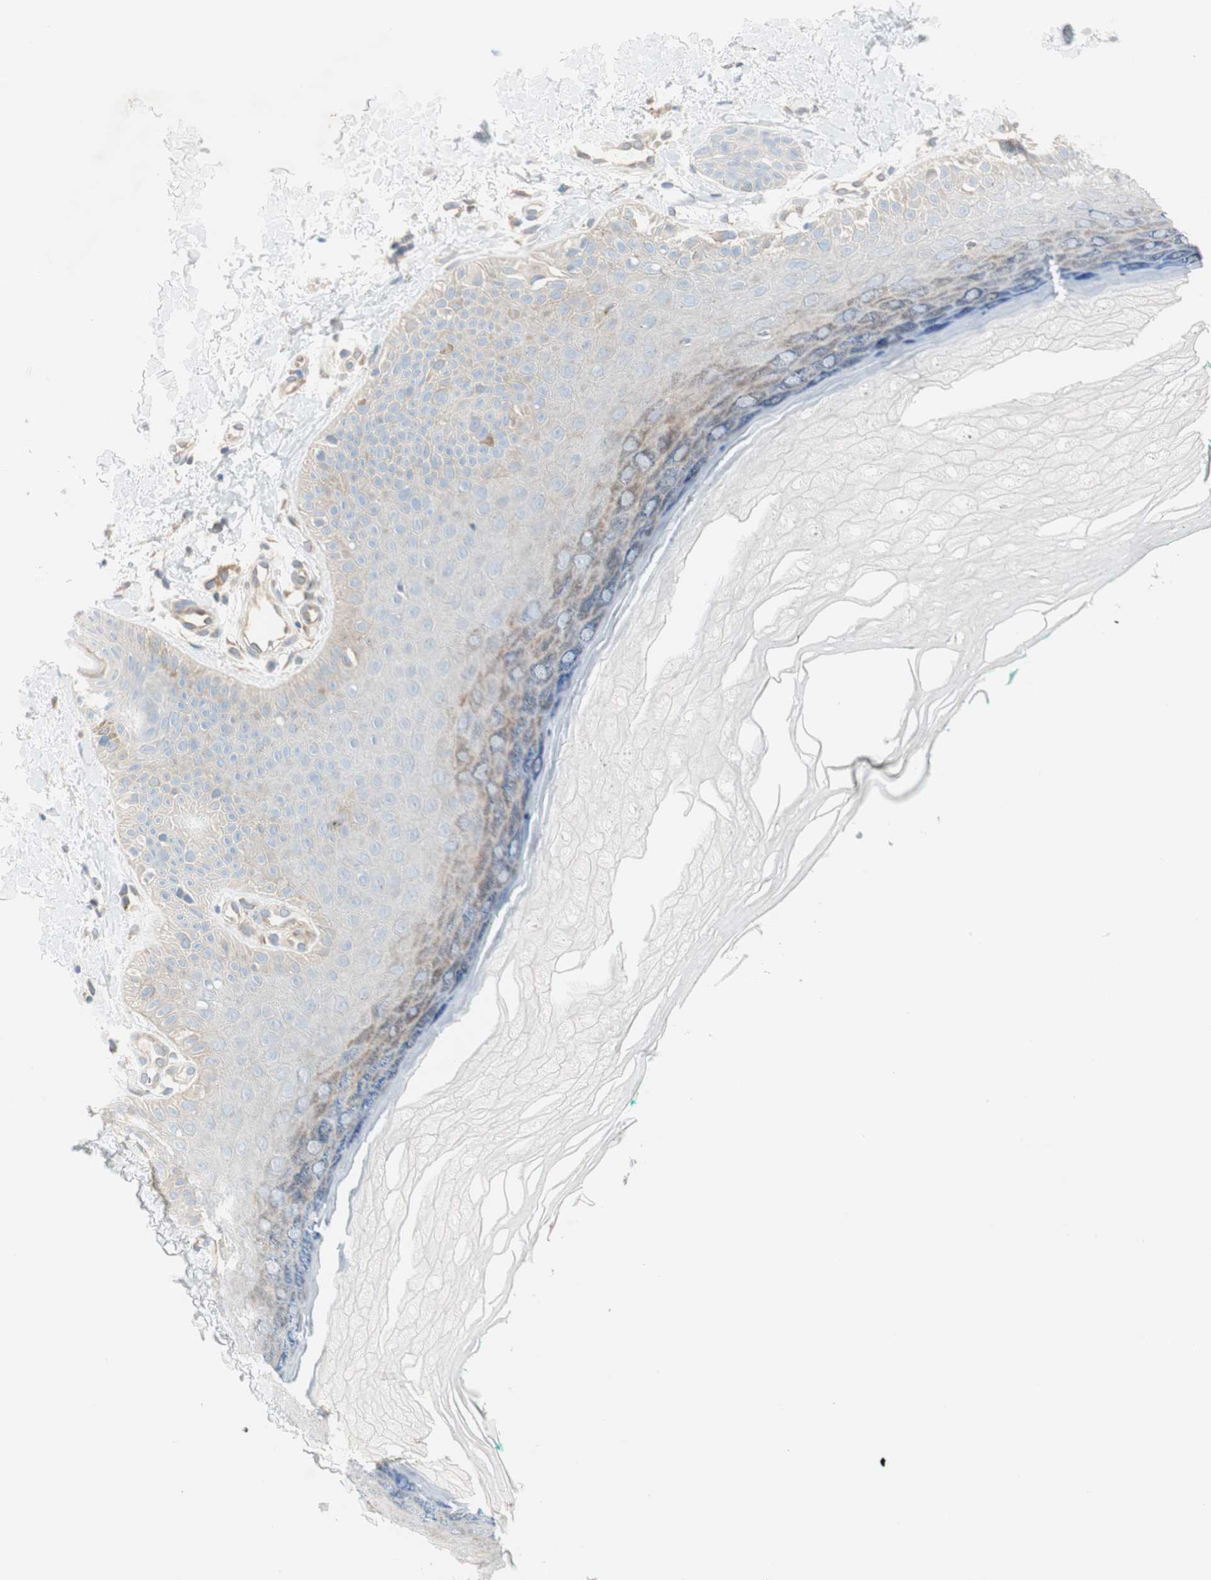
{"staining": {"intensity": "weak", "quantity": ">75%", "location": "cytoplasmic/membranous"}, "tissue": "skin", "cell_type": "Fibroblasts", "image_type": "normal", "snomed": [{"axis": "morphology", "description": "Normal tissue, NOS"}, {"axis": "topography", "description": "Skin"}], "caption": "Immunohistochemical staining of unremarkable skin exhibits low levels of weak cytoplasmic/membranous positivity in approximately >75% of fibroblasts.", "gene": "CDK3", "patient": {"sex": "male", "age": 26}}